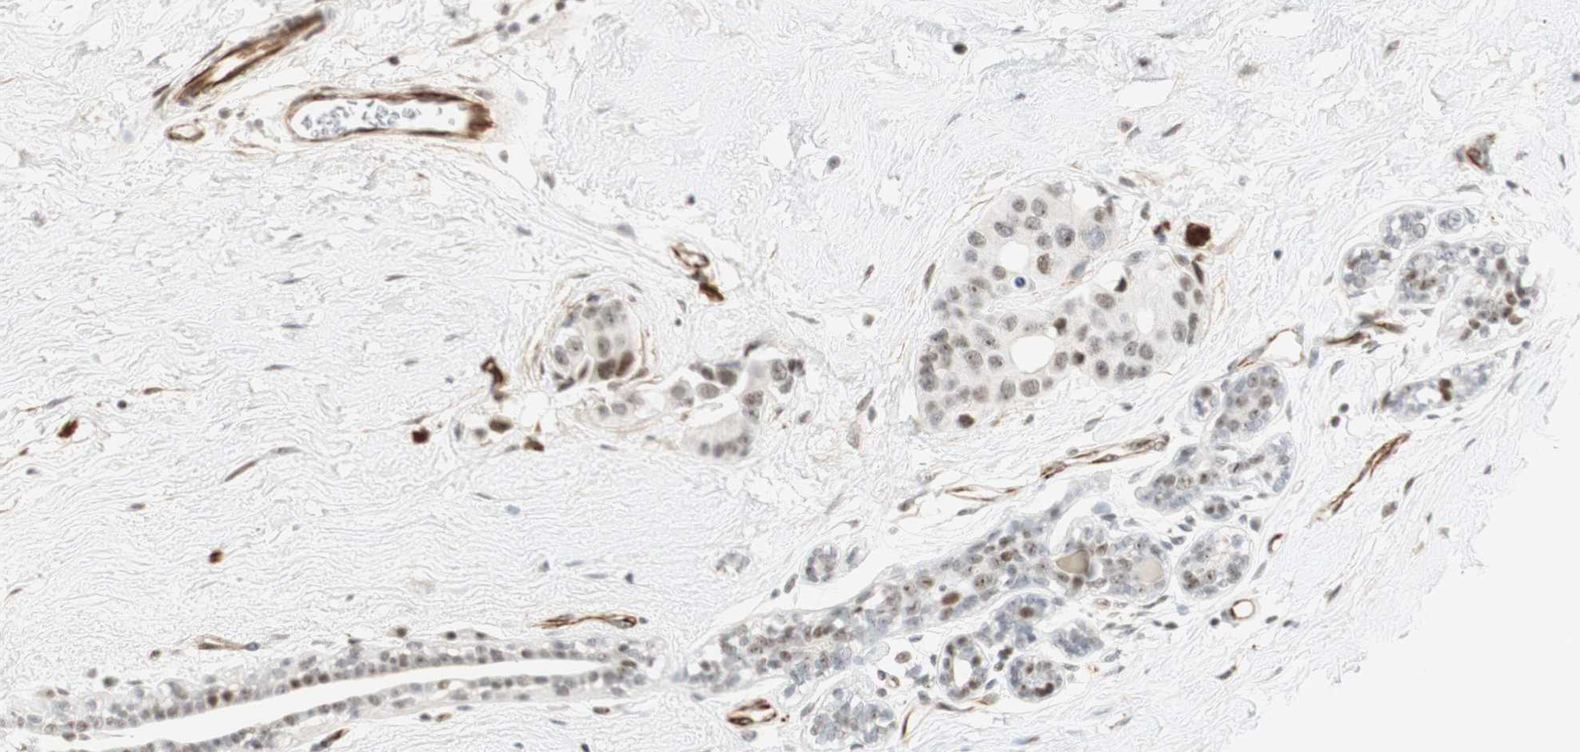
{"staining": {"intensity": "moderate", "quantity": ">75%", "location": "nuclear"}, "tissue": "breast cancer", "cell_type": "Tumor cells", "image_type": "cancer", "snomed": [{"axis": "morphology", "description": "Normal tissue, NOS"}, {"axis": "morphology", "description": "Duct carcinoma"}, {"axis": "topography", "description": "Breast"}], "caption": "This micrograph shows immunohistochemistry staining of human breast intraductal carcinoma, with medium moderate nuclear staining in approximately >75% of tumor cells.", "gene": "IRF1", "patient": {"sex": "female", "age": 39}}